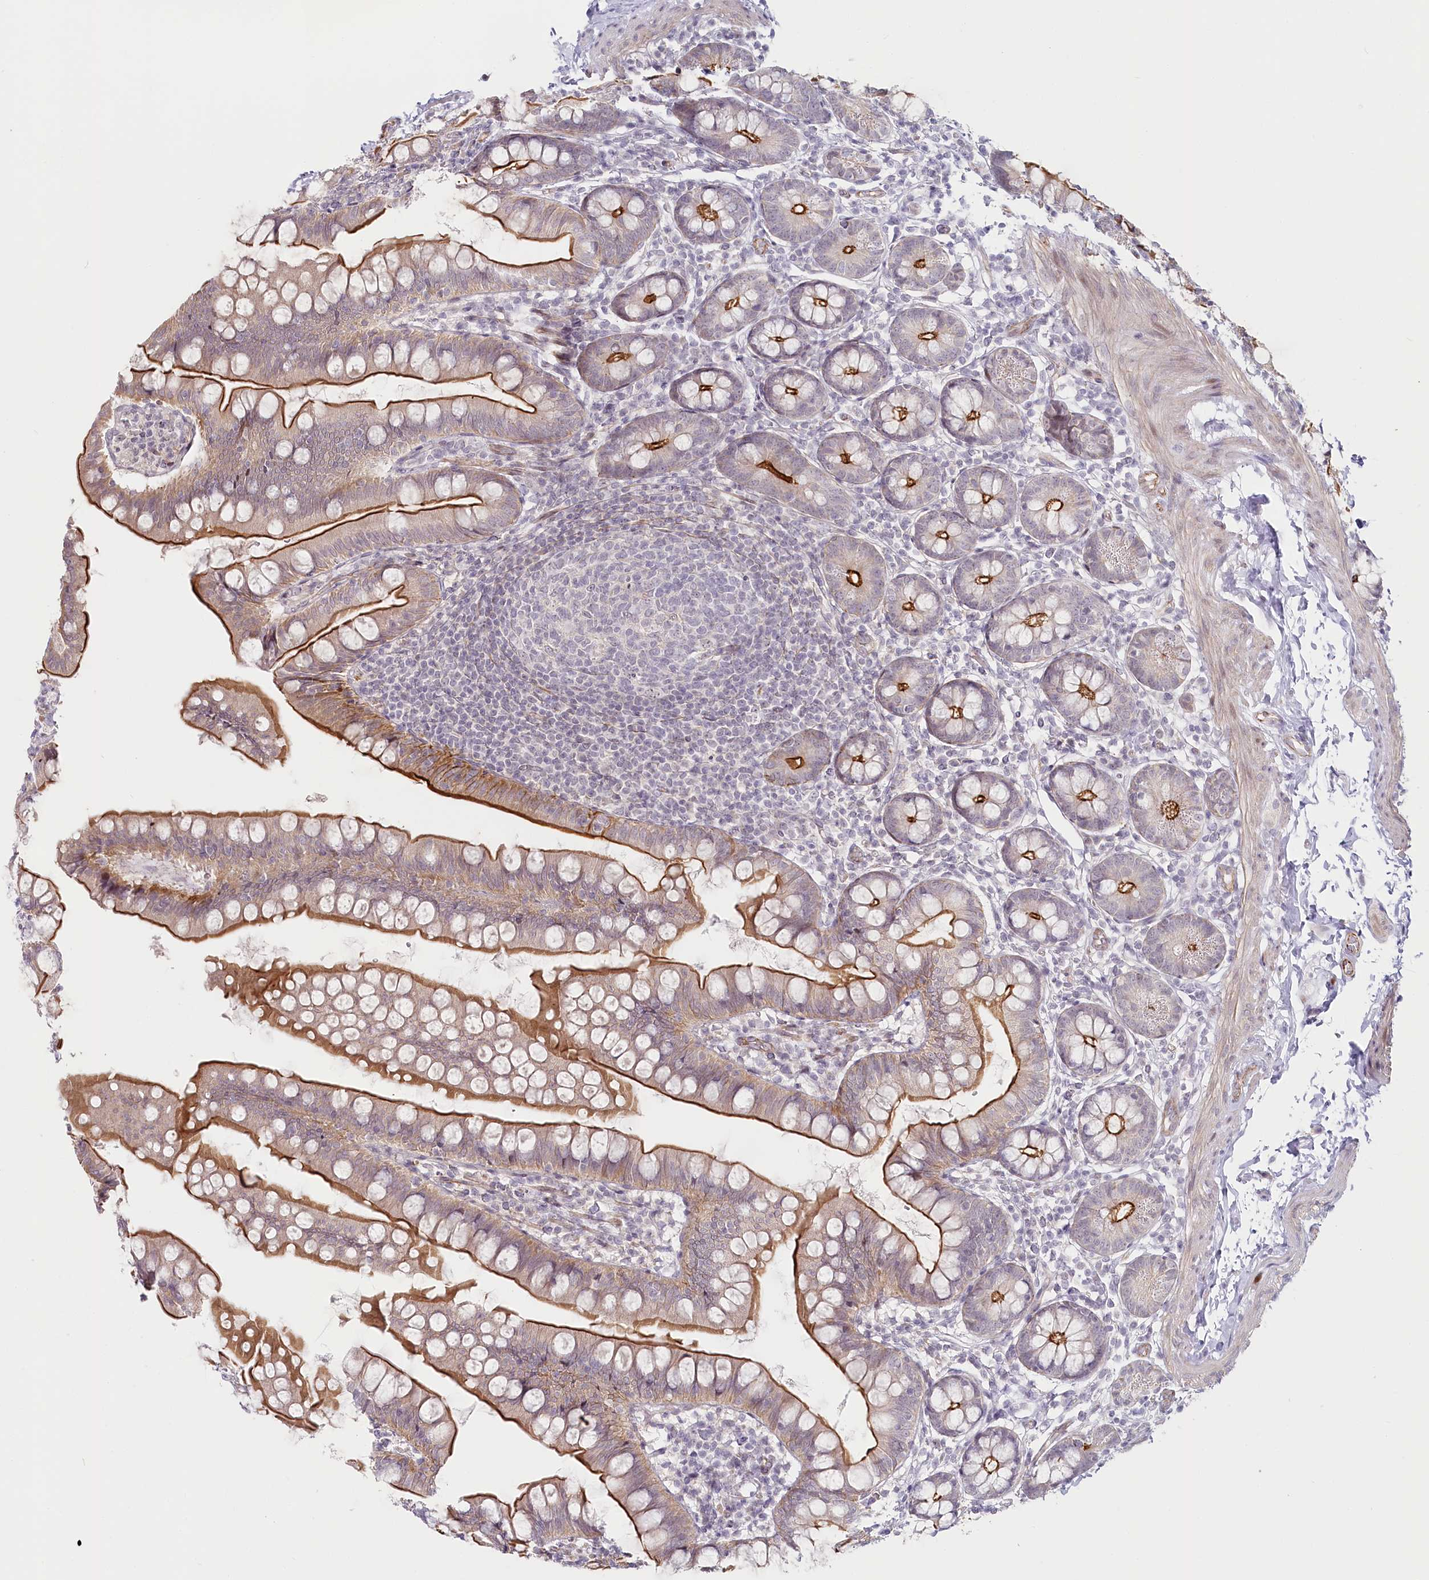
{"staining": {"intensity": "strong", "quantity": "25%-75%", "location": "cytoplasmic/membranous"}, "tissue": "small intestine", "cell_type": "Glandular cells", "image_type": "normal", "snomed": [{"axis": "morphology", "description": "Normal tissue, NOS"}, {"axis": "topography", "description": "Small intestine"}], "caption": "Small intestine was stained to show a protein in brown. There is high levels of strong cytoplasmic/membranous expression in about 25%-75% of glandular cells. (DAB = brown stain, brightfield microscopy at high magnification).", "gene": "ABHD8", "patient": {"sex": "male", "age": 7}}